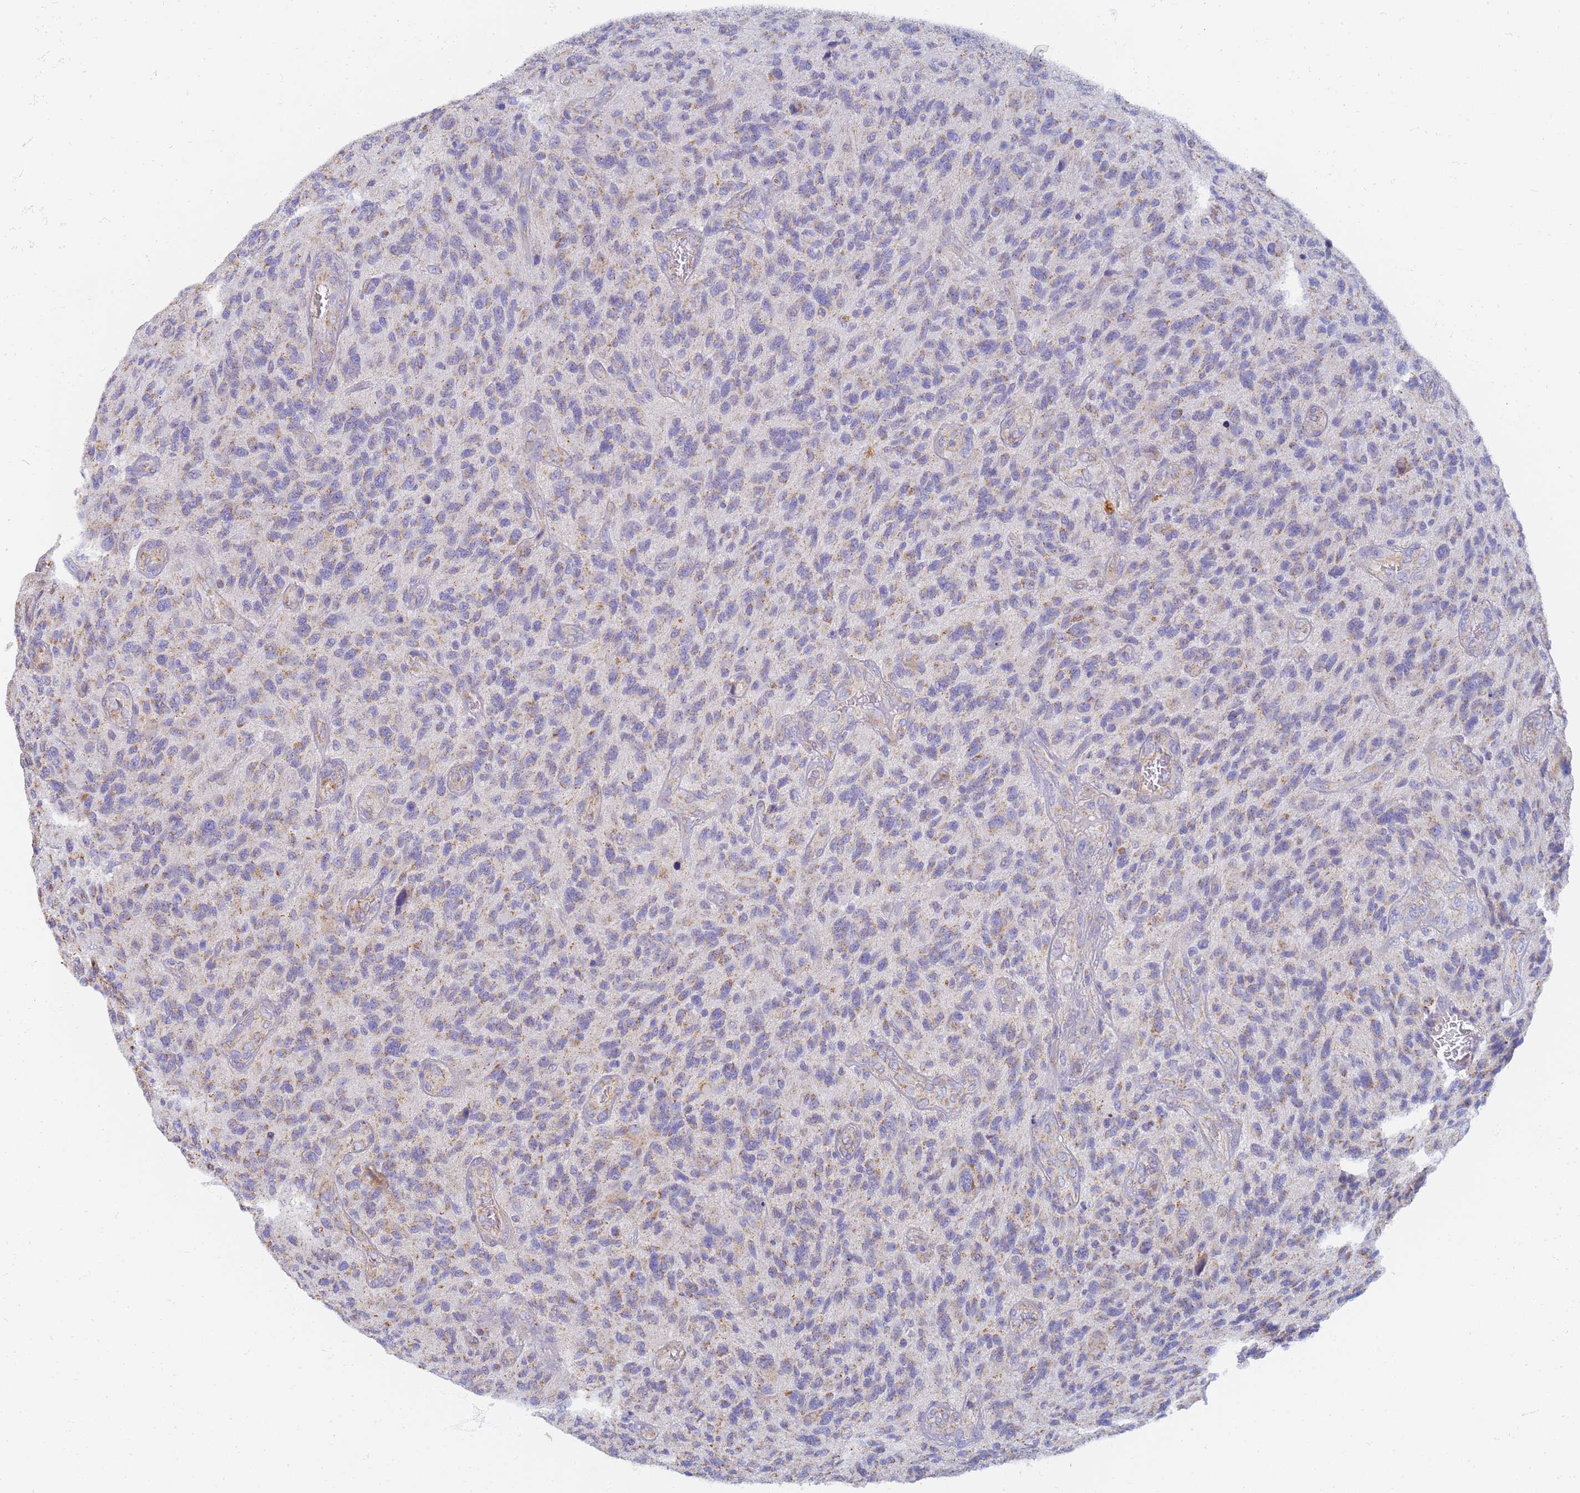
{"staining": {"intensity": "weak", "quantity": "25%-75%", "location": "cytoplasmic/membranous"}, "tissue": "glioma", "cell_type": "Tumor cells", "image_type": "cancer", "snomed": [{"axis": "morphology", "description": "Glioma, malignant, High grade"}, {"axis": "topography", "description": "Brain"}], "caption": "About 25%-75% of tumor cells in human malignant high-grade glioma display weak cytoplasmic/membranous protein expression as visualized by brown immunohistochemical staining.", "gene": "UTP23", "patient": {"sex": "male", "age": 47}}